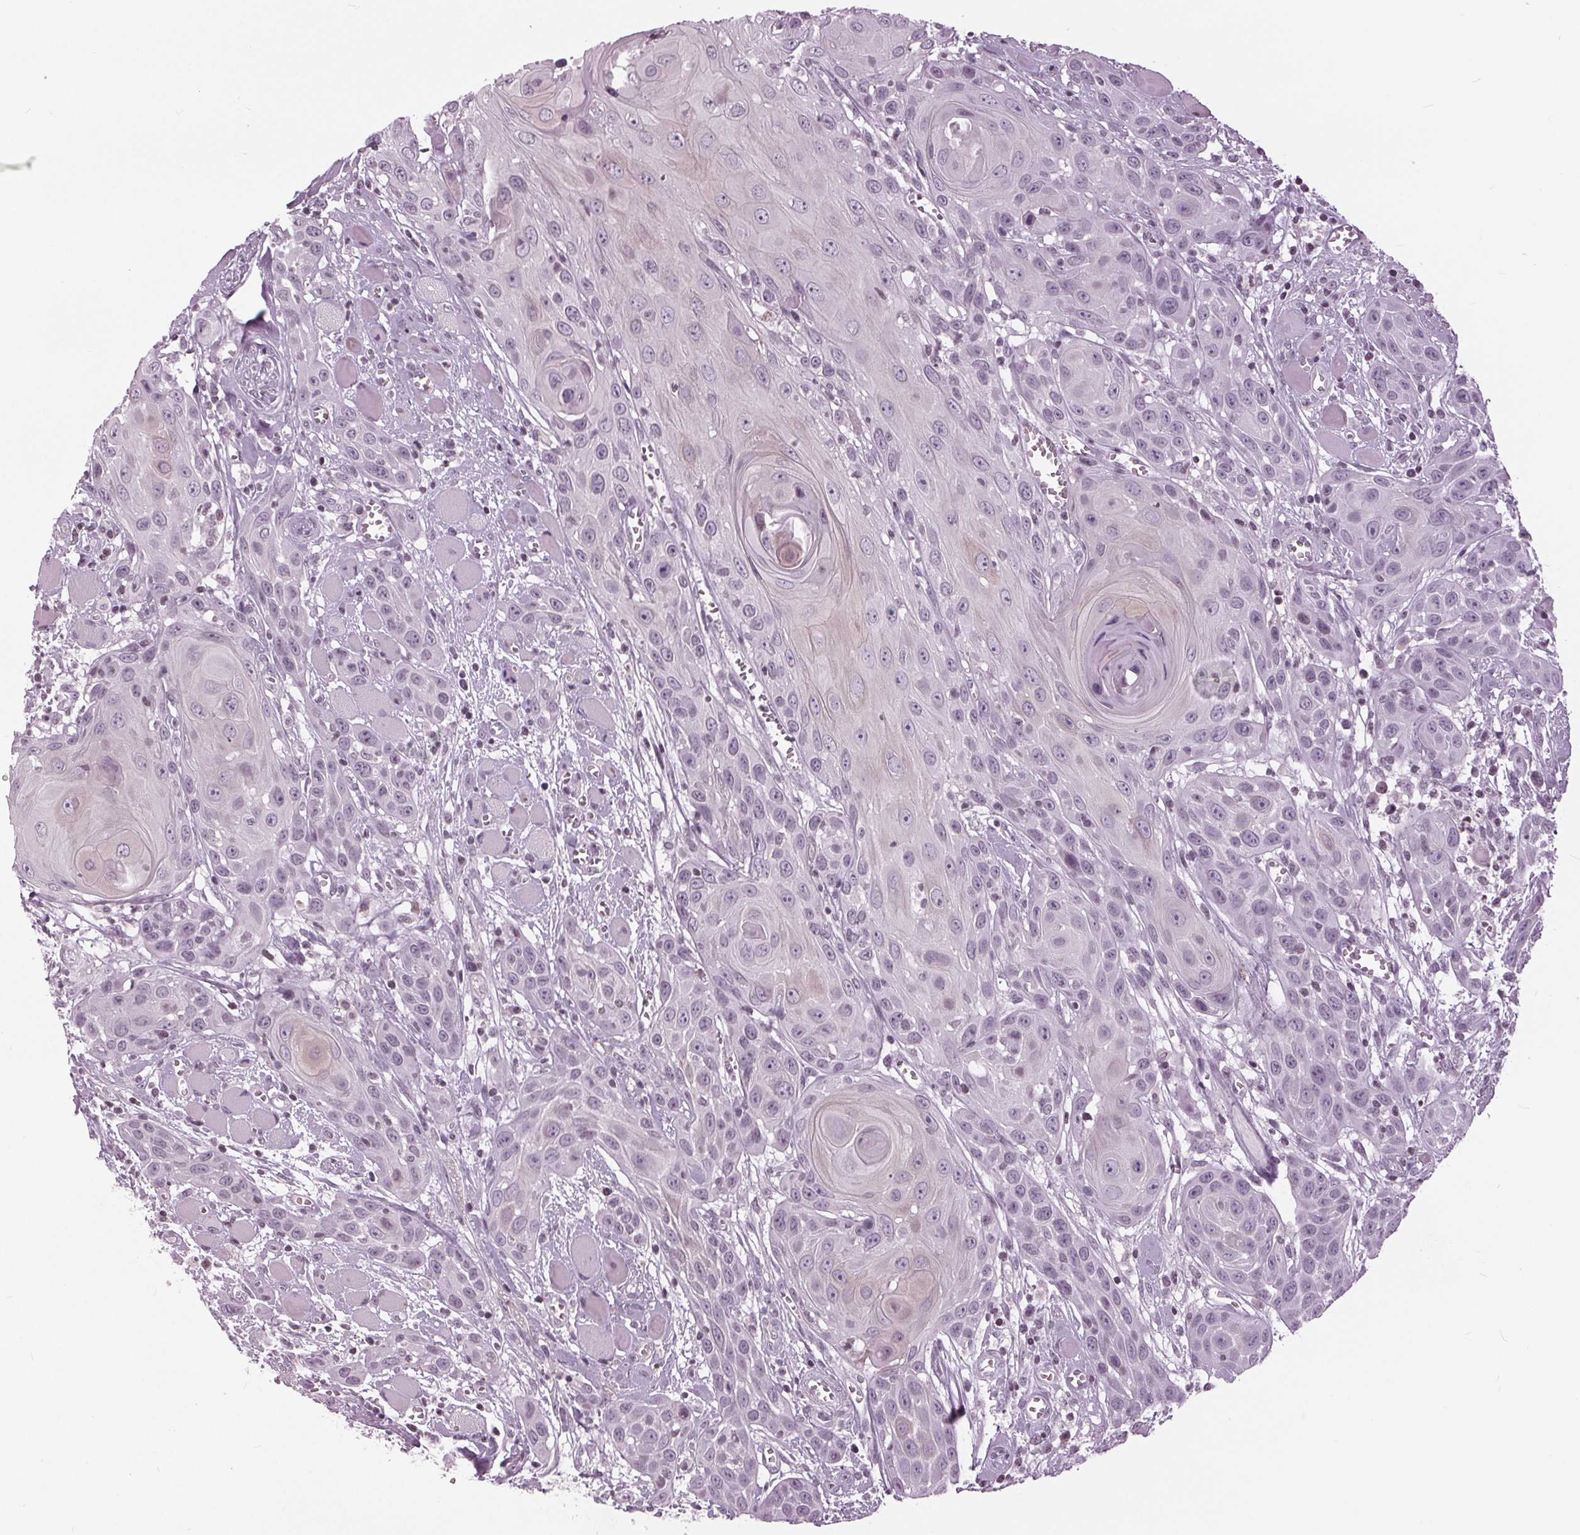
{"staining": {"intensity": "negative", "quantity": "none", "location": "none"}, "tissue": "head and neck cancer", "cell_type": "Tumor cells", "image_type": "cancer", "snomed": [{"axis": "morphology", "description": "Squamous cell carcinoma, NOS"}, {"axis": "topography", "description": "Head-Neck"}], "caption": "Tumor cells show no significant protein expression in squamous cell carcinoma (head and neck). The staining was performed using DAB (3,3'-diaminobenzidine) to visualize the protein expression in brown, while the nuclei were stained in blue with hematoxylin (Magnification: 20x).", "gene": "SLC9A4", "patient": {"sex": "female", "age": 80}}